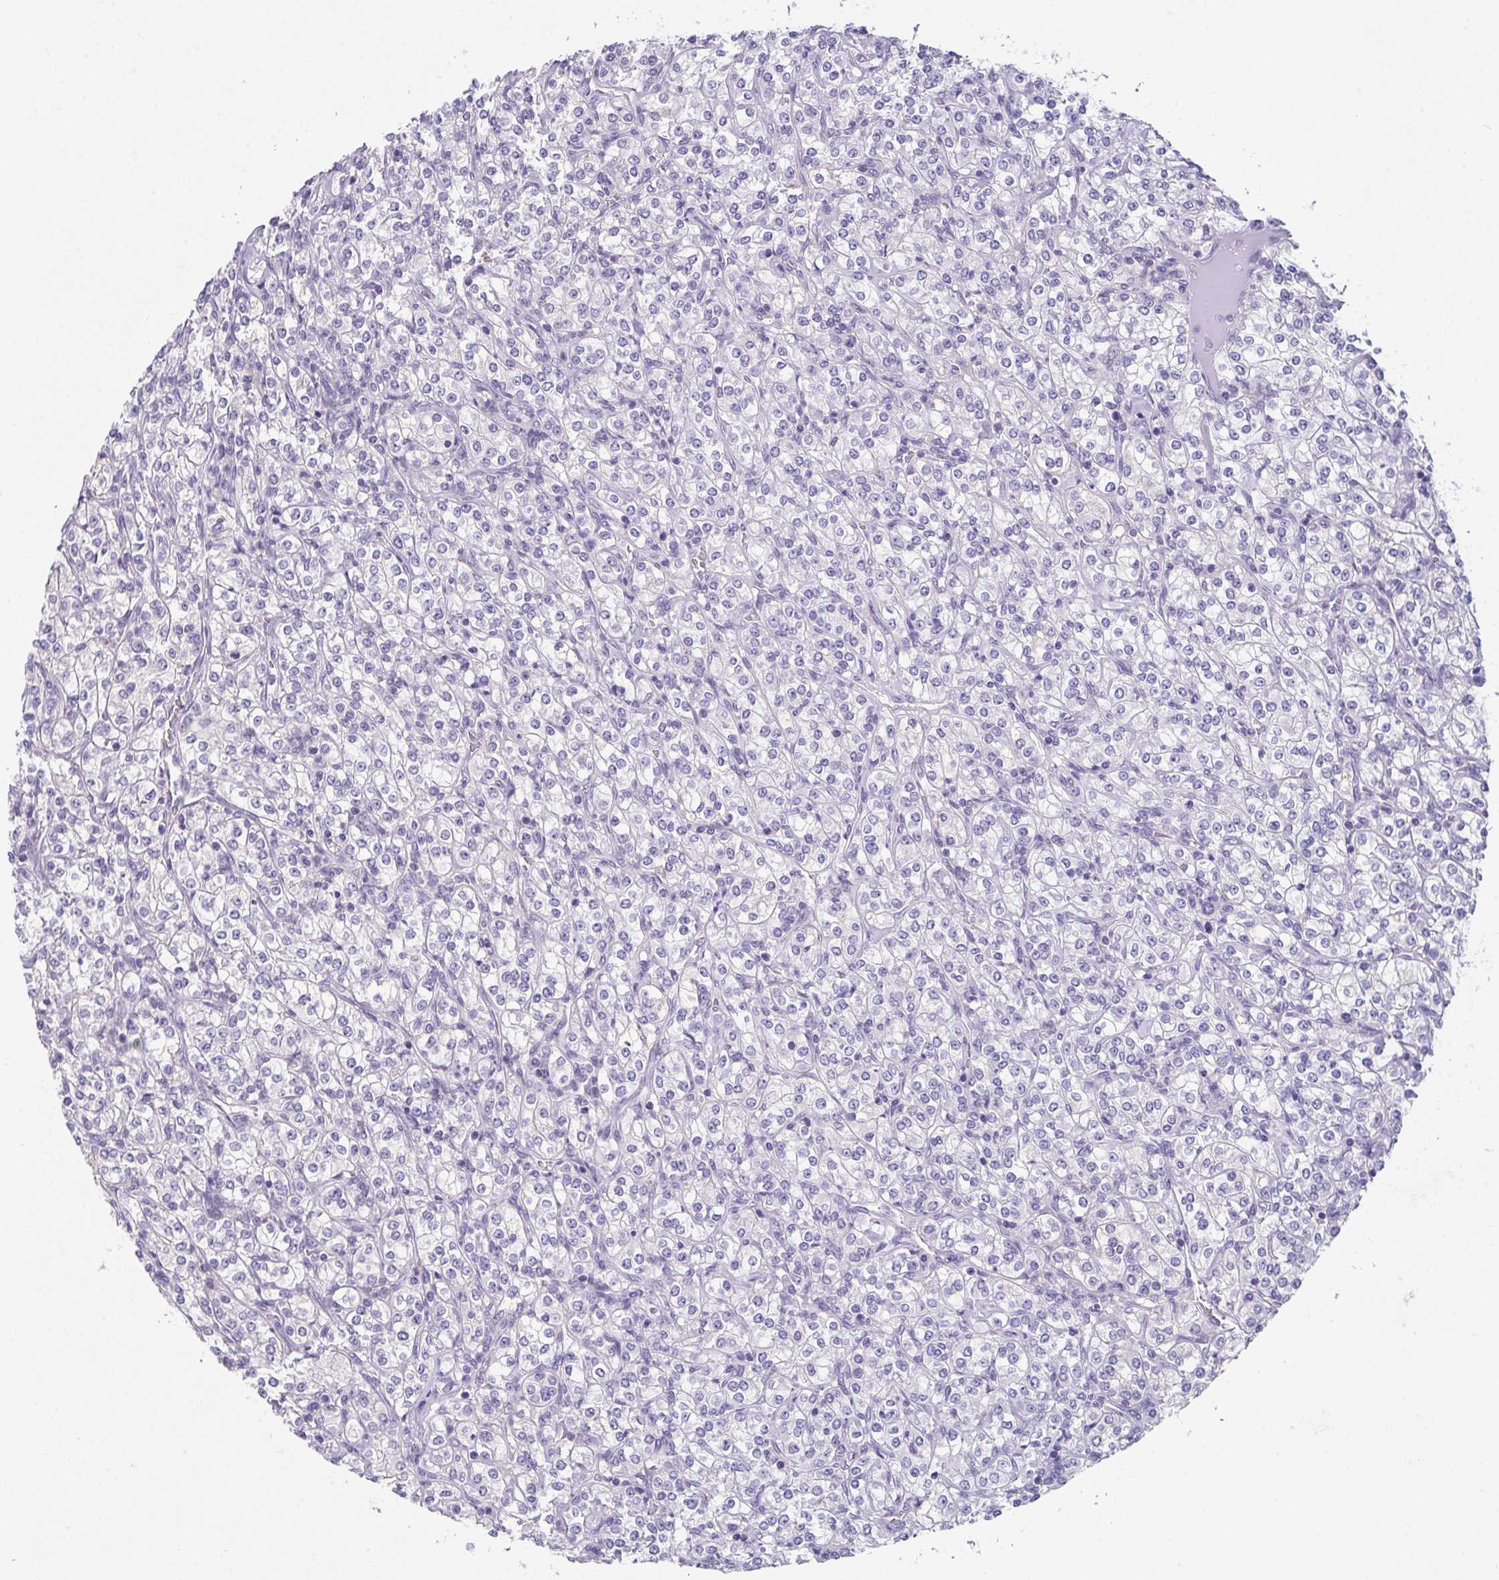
{"staining": {"intensity": "negative", "quantity": "none", "location": "none"}, "tissue": "renal cancer", "cell_type": "Tumor cells", "image_type": "cancer", "snomed": [{"axis": "morphology", "description": "Adenocarcinoma, NOS"}, {"axis": "topography", "description": "Kidney"}], "caption": "Tumor cells show no significant protein expression in renal cancer.", "gene": "GLTPD2", "patient": {"sex": "male", "age": 77}}